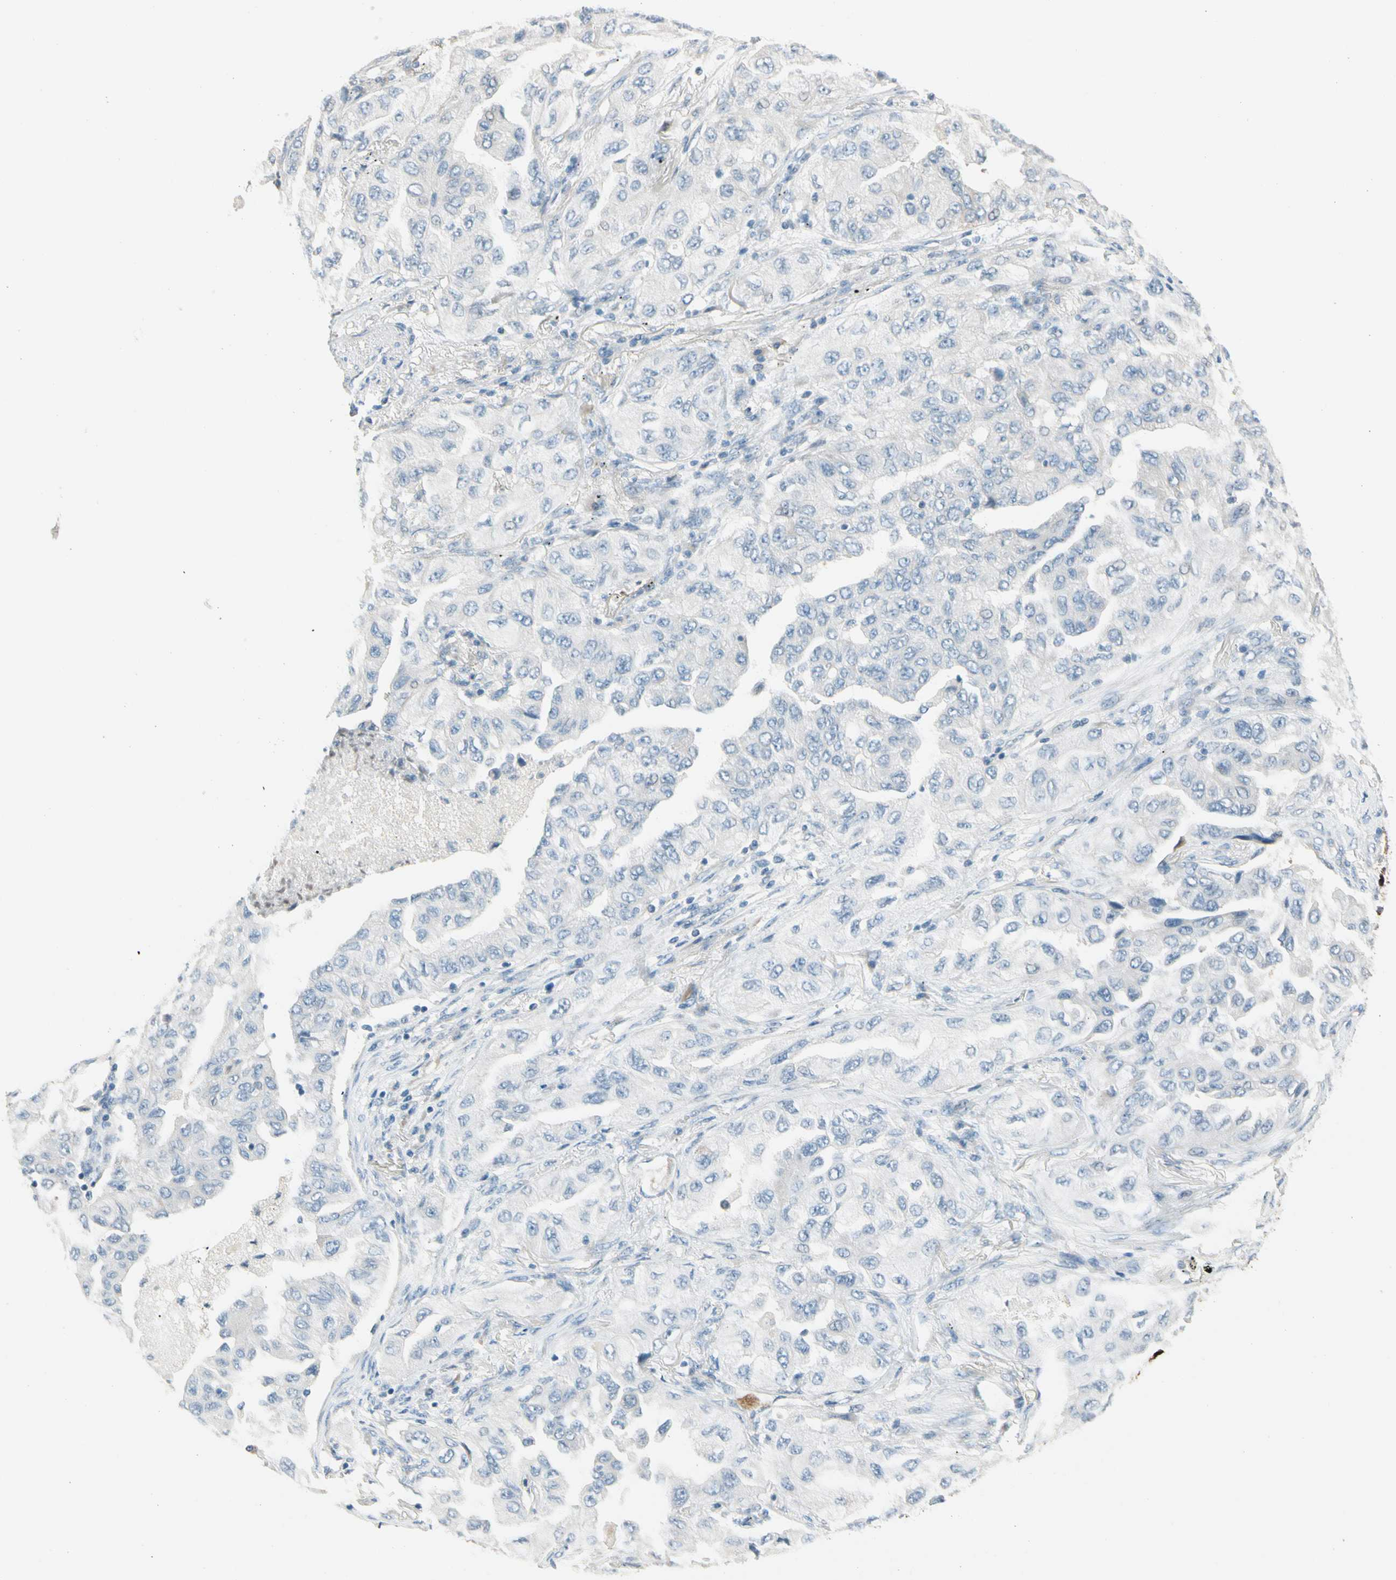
{"staining": {"intensity": "negative", "quantity": "none", "location": "none"}, "tissue": "lung cancer", "cell_type": "Tumor cells", "image_type": "cancer", "snomed": [{"axis": "morphology", "description": "Adenocarcinoma, NOS"}, {"axis": "topography", "description": "Lung"}], "caption": "Human lung adenocarcinoma stained for a protein using IHC reveals no expression in tumor cells.", "gene": "STK40", "patient": {"sex": "female", "age": 65}}